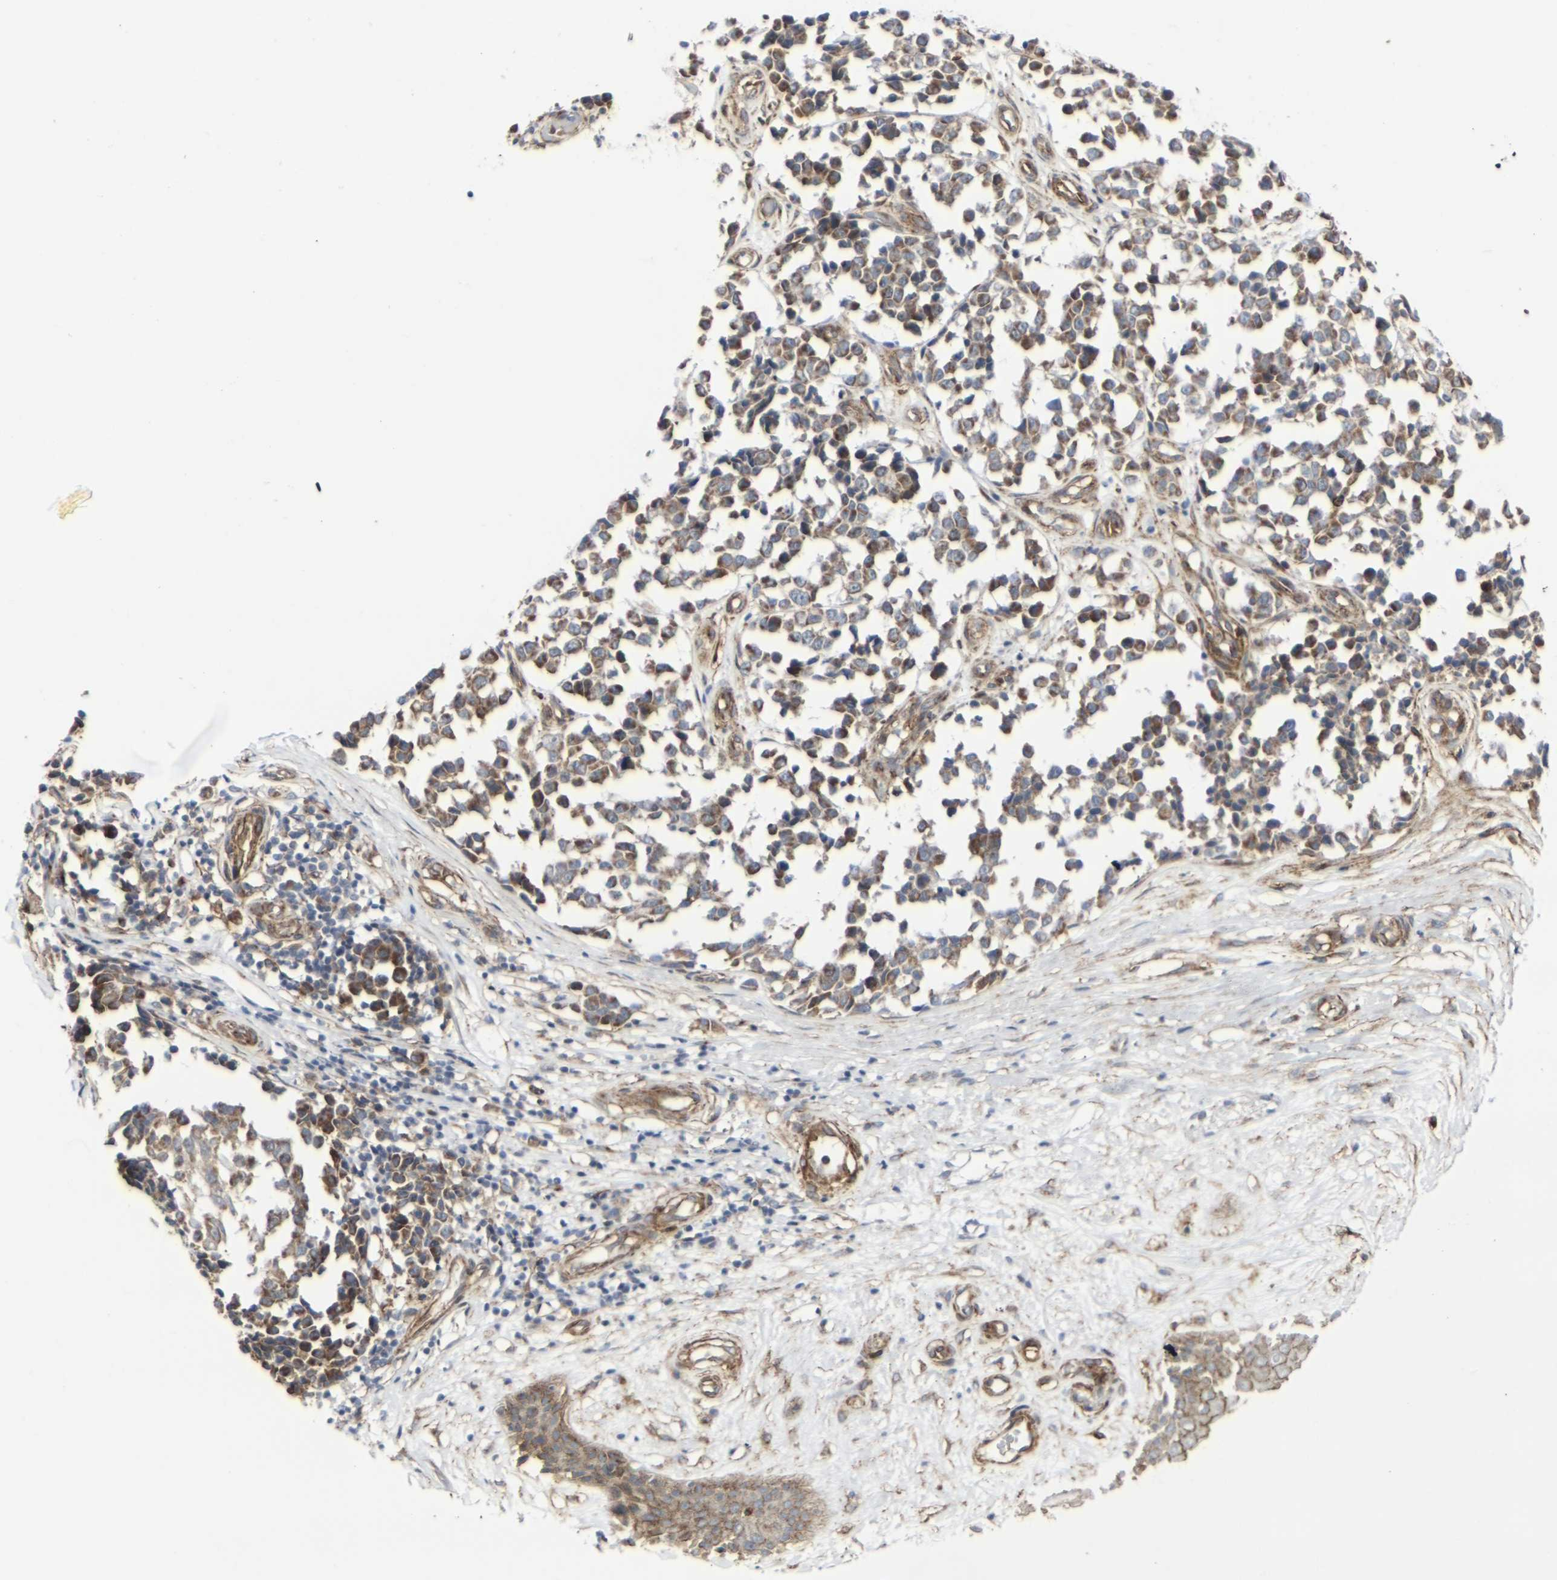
{"staining": {"intensity": "moderate", "quantity": "25%-75%", "location": "cytoplasmic/membranous"}, "tissue": "melanoma", "cell_type": "Tumor cells", "image_type": "cancer", "snomed": [{"axis": "morphology", "description": "Malignant melanoma, NOS"}, {"axis": "topography", "description": "Skin"}], "caption": "Brown immunohistochemical staining in human melanoma demonstrates moderate cytoplasmic/membranous expression in approximately 25%-75% of tumor cells.", "gene": "MYOF", "patient": {"sex": "female", "age": 64}}